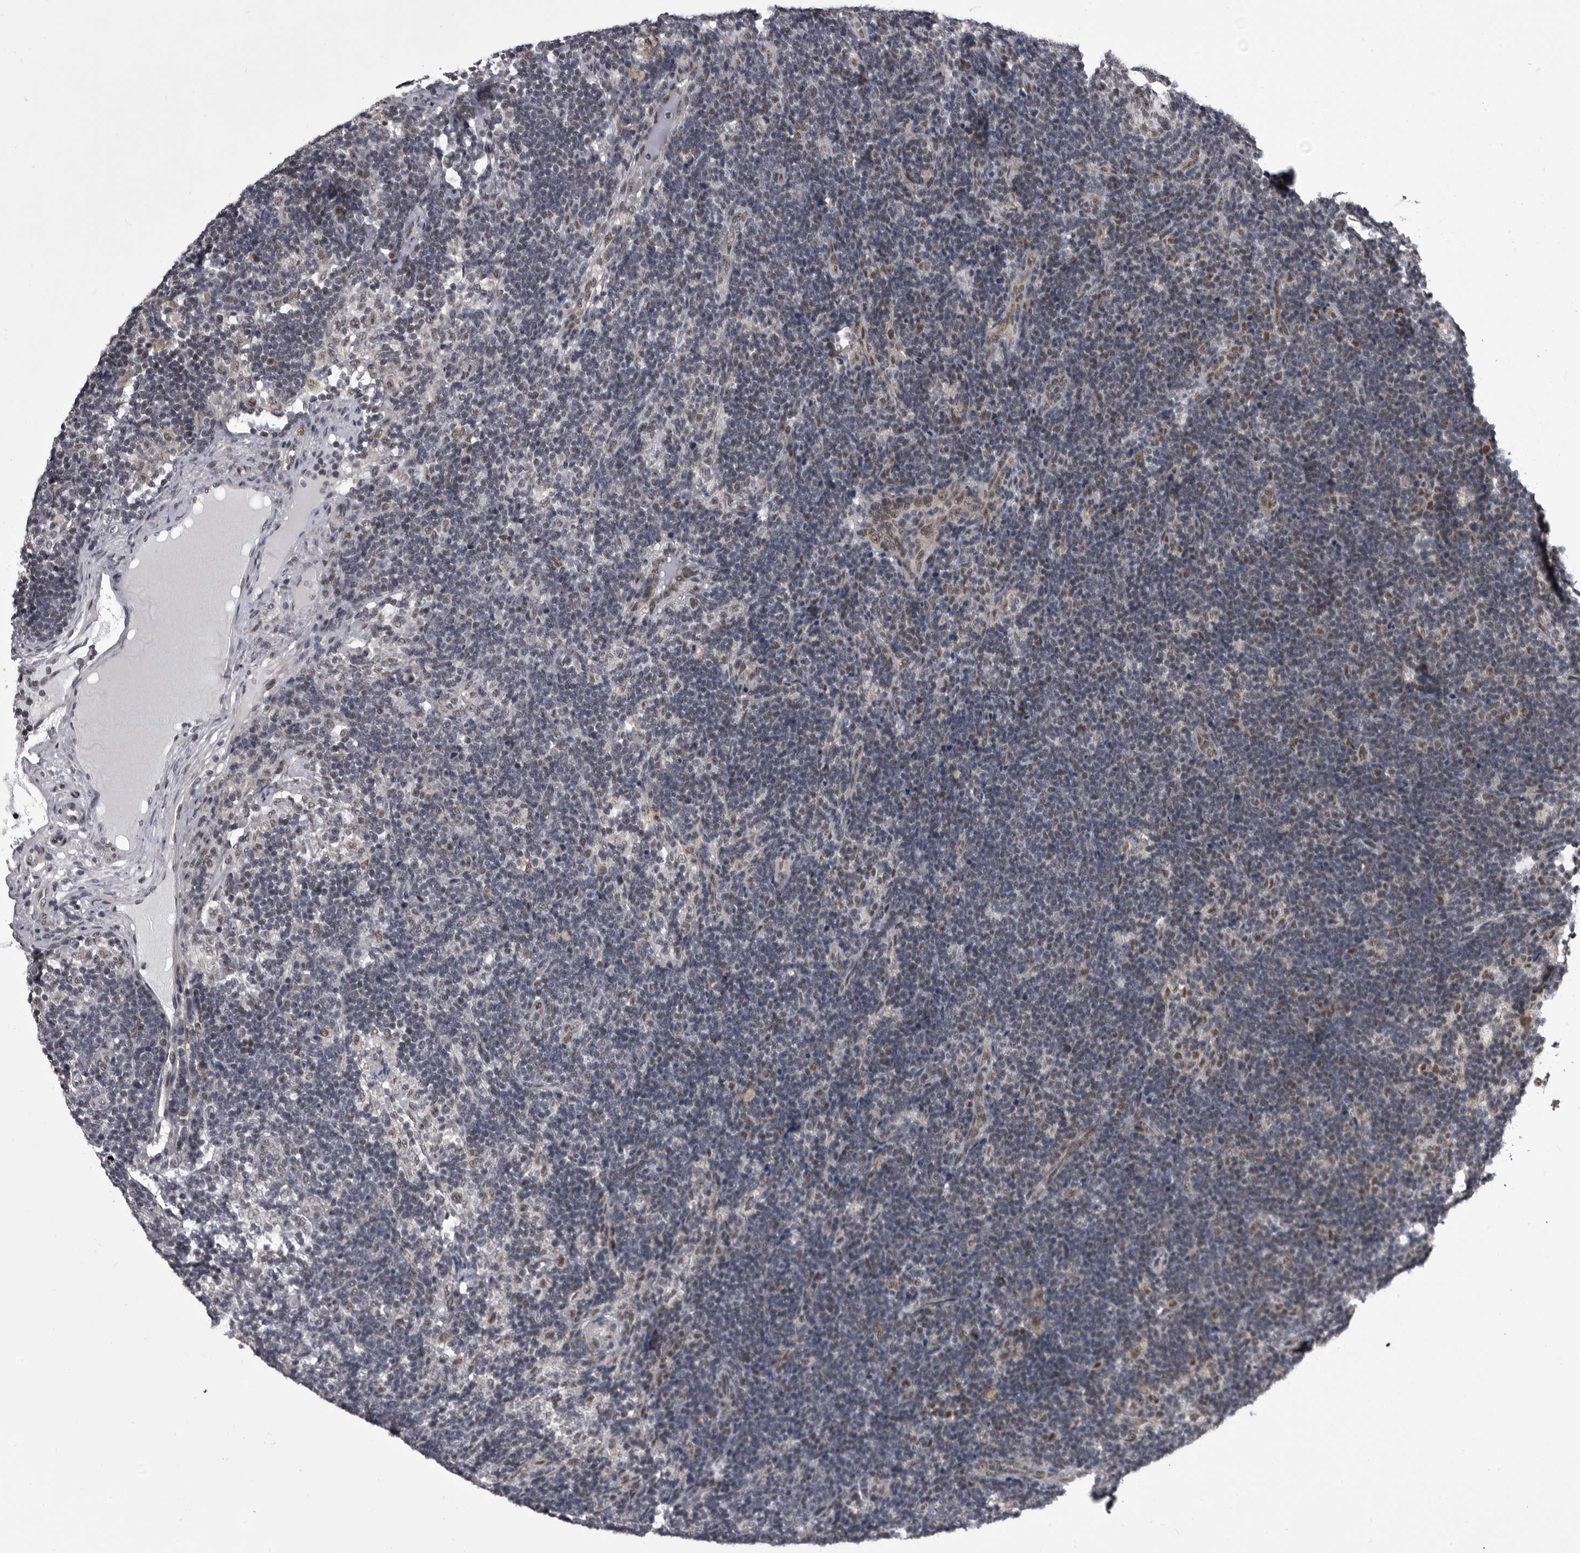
{"staining": {"intensity": "weak", "quantity": "<25%", "location": "nuclear"}, "tissue": "lymph node", "cell_type": "Germinal center cells", "image_type": "normal", "snomed": [{"axis": "morphology", "description": "Normal tissue, NOS"}, {"axis": "topography", "description": "Lymph node"}], "caption": "DAB immunohistochemical staining of unremarkable human lymph node demonstrates no significant staining in germinal center cells. (Brightfield microscopy of DAB immunohistochemistry (IHC) at high magnification).", "gene": "PRPF3", "patient": {"sex": "female", "age": 22}}